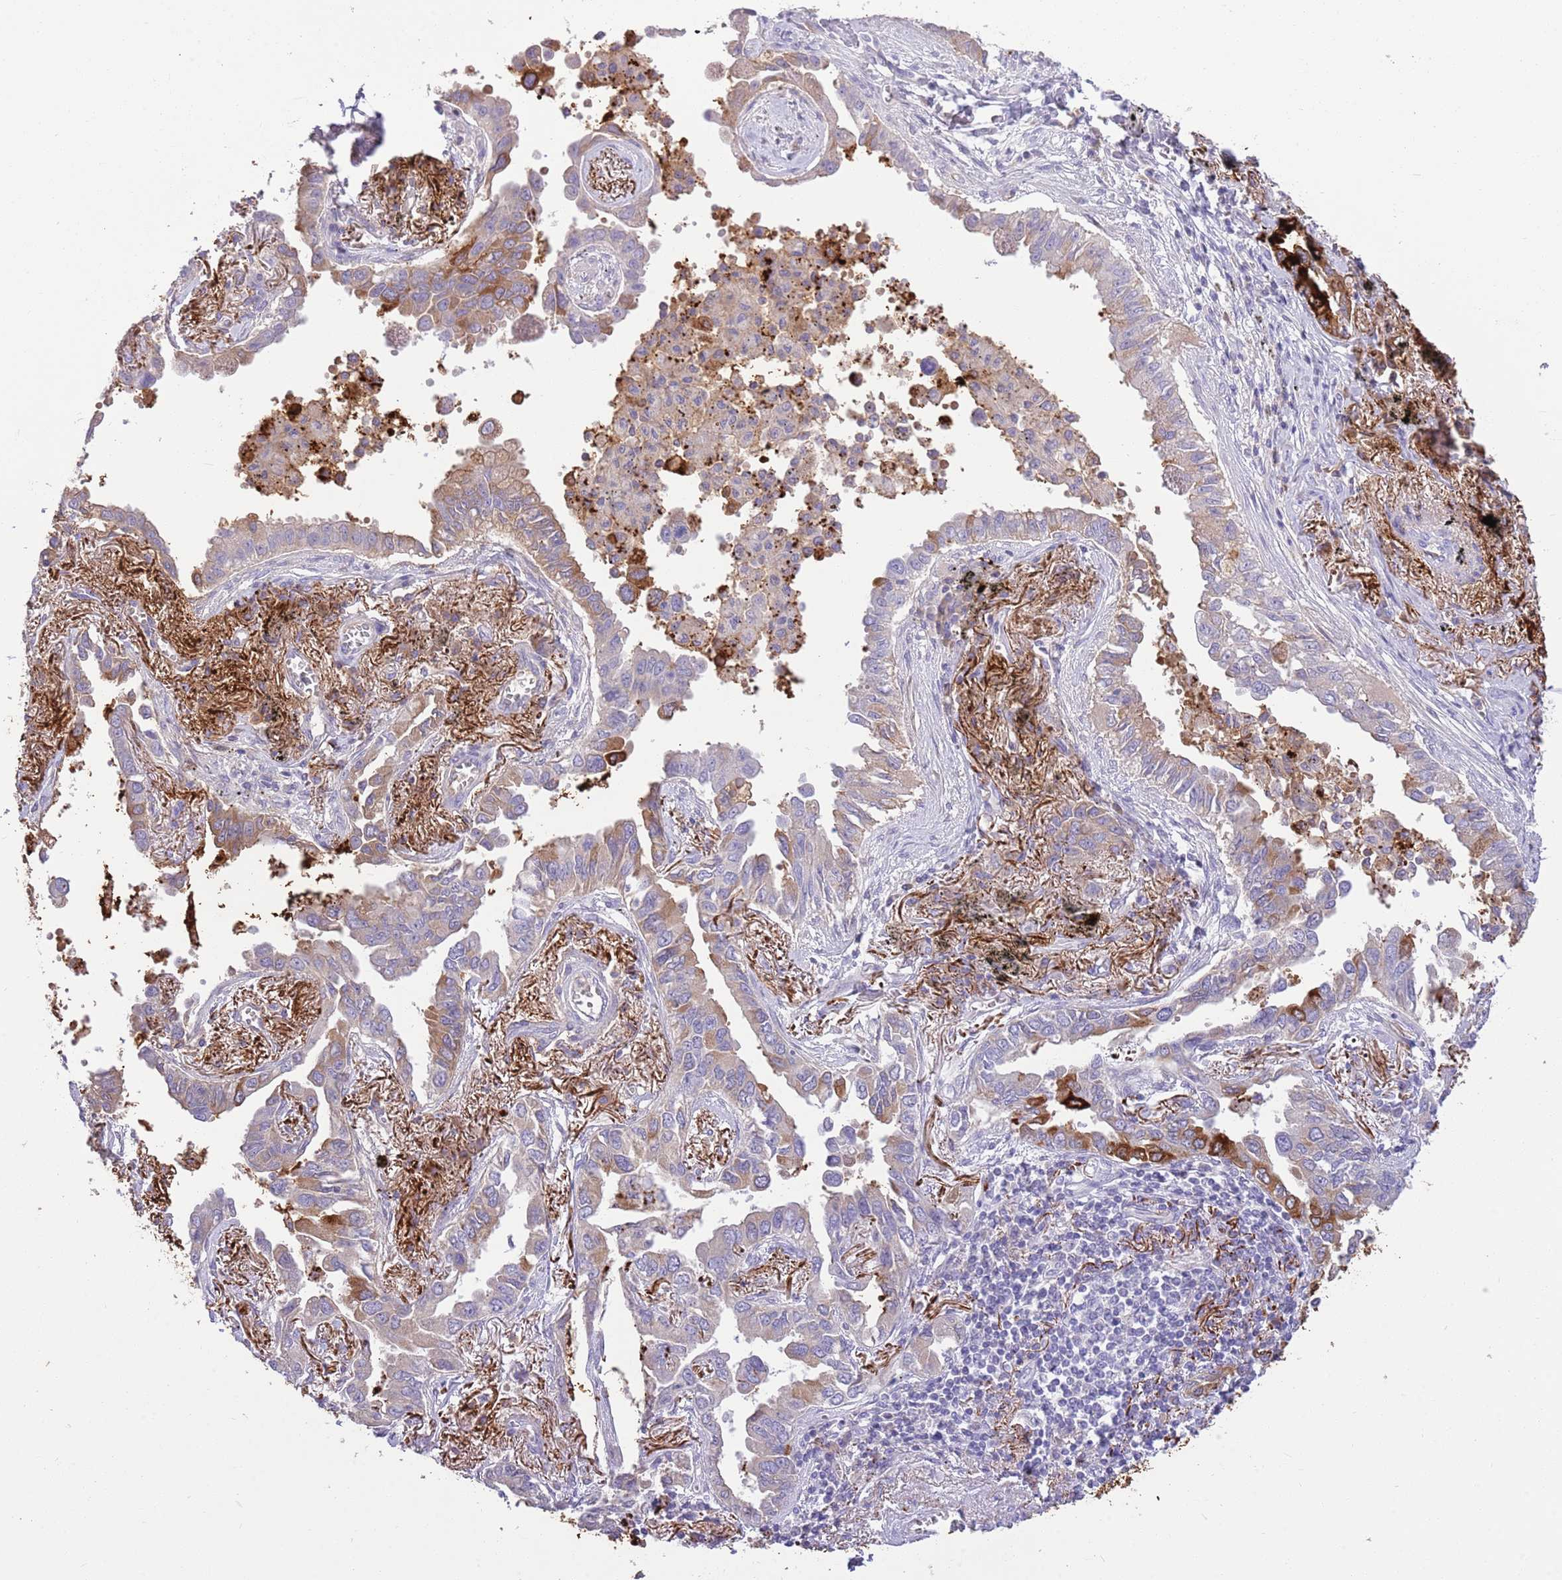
{"staining": {"intensity": "strong", "quantity": "<25%", "location": "cytoplasmic/membranous"}, "tissue": "lung cancer", "cell_type": "Tumor cells", "image_type": "cancer", "snomed": [{"axis": "morphology", "description": "Adenocarcinoma, NOS"}, {"axis": "topography", "description": "Lung"}], "caption": "Strong cytoplasmic/membranous staining for a protein is present in approximately <25% of tumor cells of lung cancer (adenocarcinoma) using immunohistochemistry.", "gene": "SFTPA1", "patient": {"sex": "male", "age": 67}}